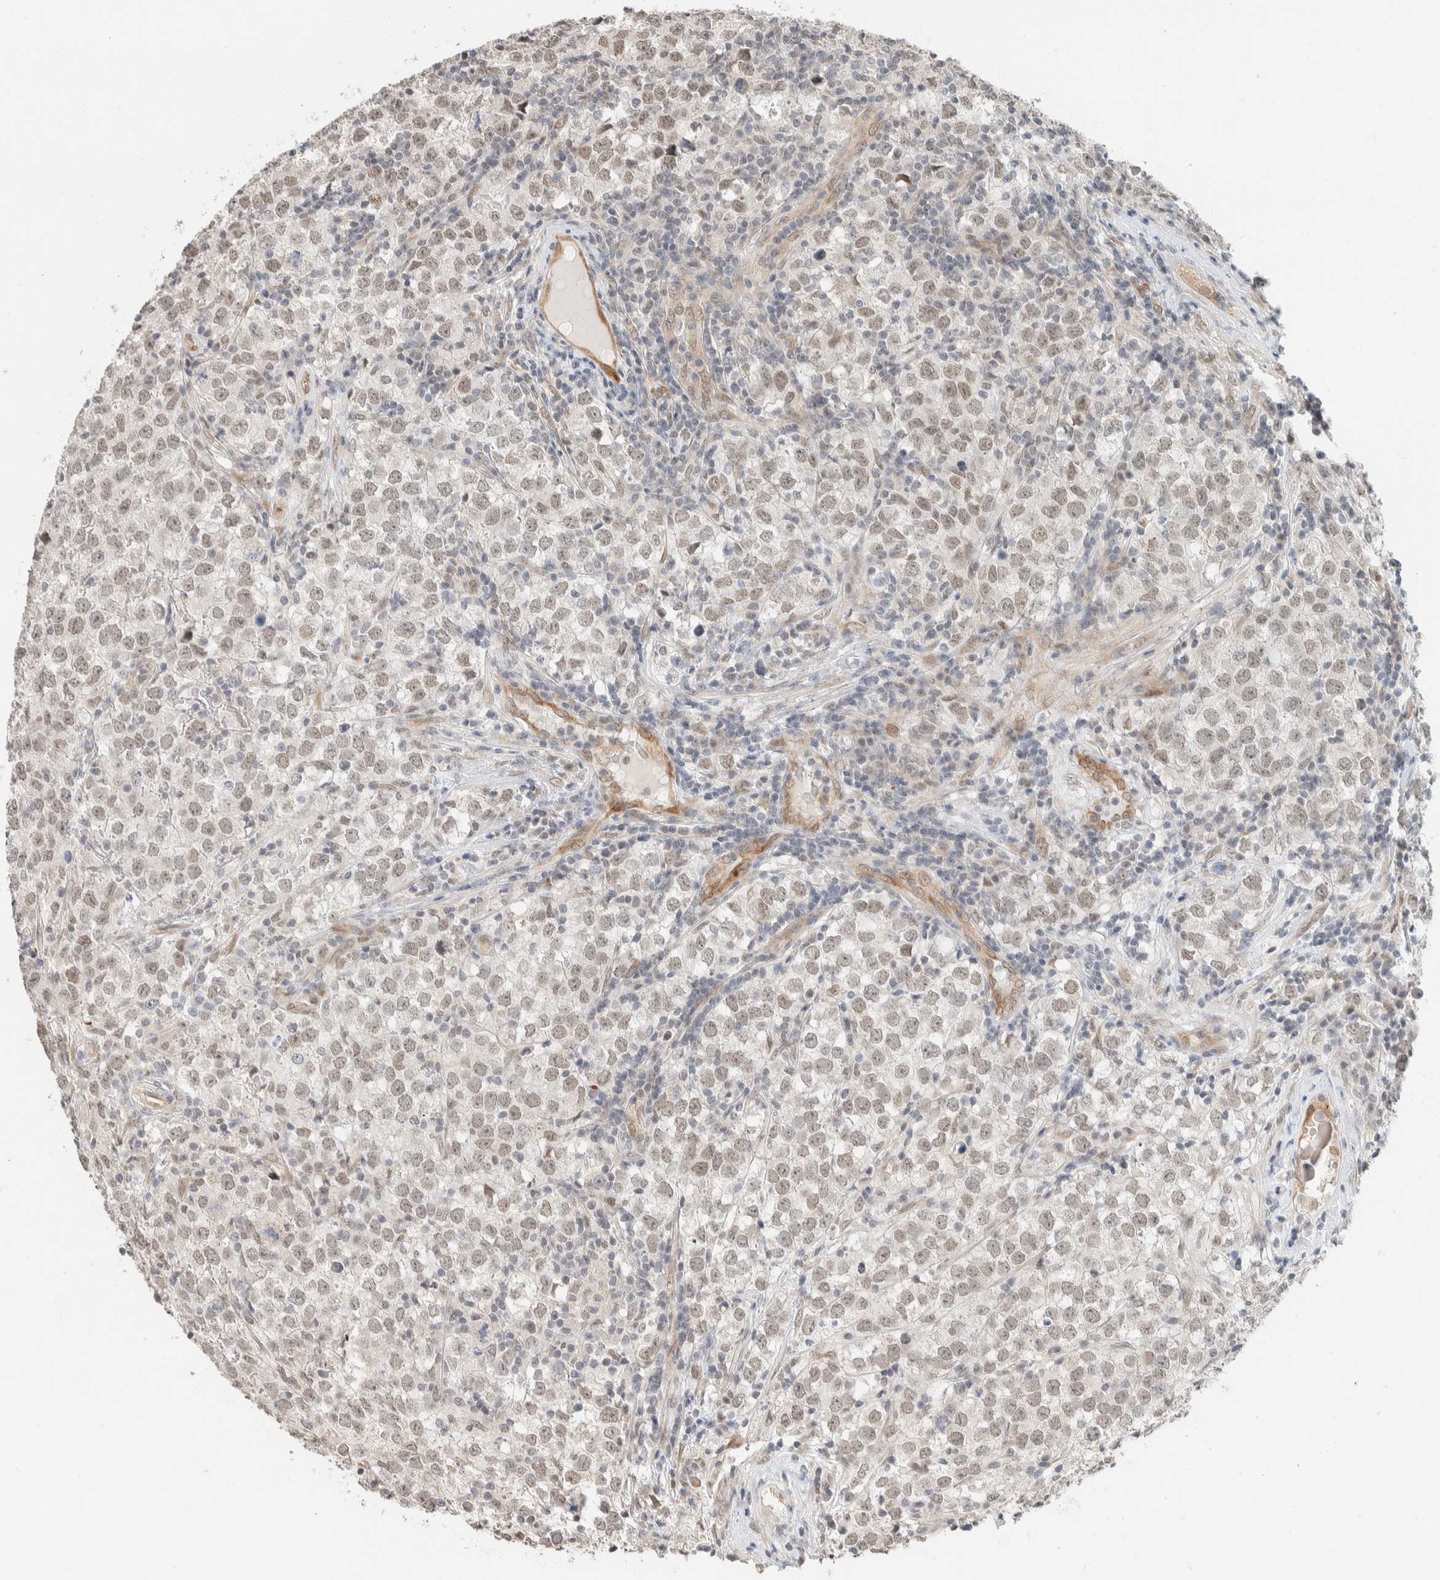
{"staining": {"intensity": "weak", "quantity": ">75%", "location": "nuclear"}, "tissue": "testis cancer", "cell_type": "Tumor cells", "image_type": "cancer", "snomed": [{"axis": "morphology", "description": "Seminoma, NOS"}, {"axis": "morphology", "description": "Carcinoma, Embryonal, NOS"}, {"axis": "topography", "description": "Testis"}], "caption": "This is a histology image of immunohistochemistry (IHC) staining of seminoma (testis), which shows weak expression in the nuclear of tumor cells.", "gene": "ZBTB2", "patient": {"sex": "male", "age": 28}}